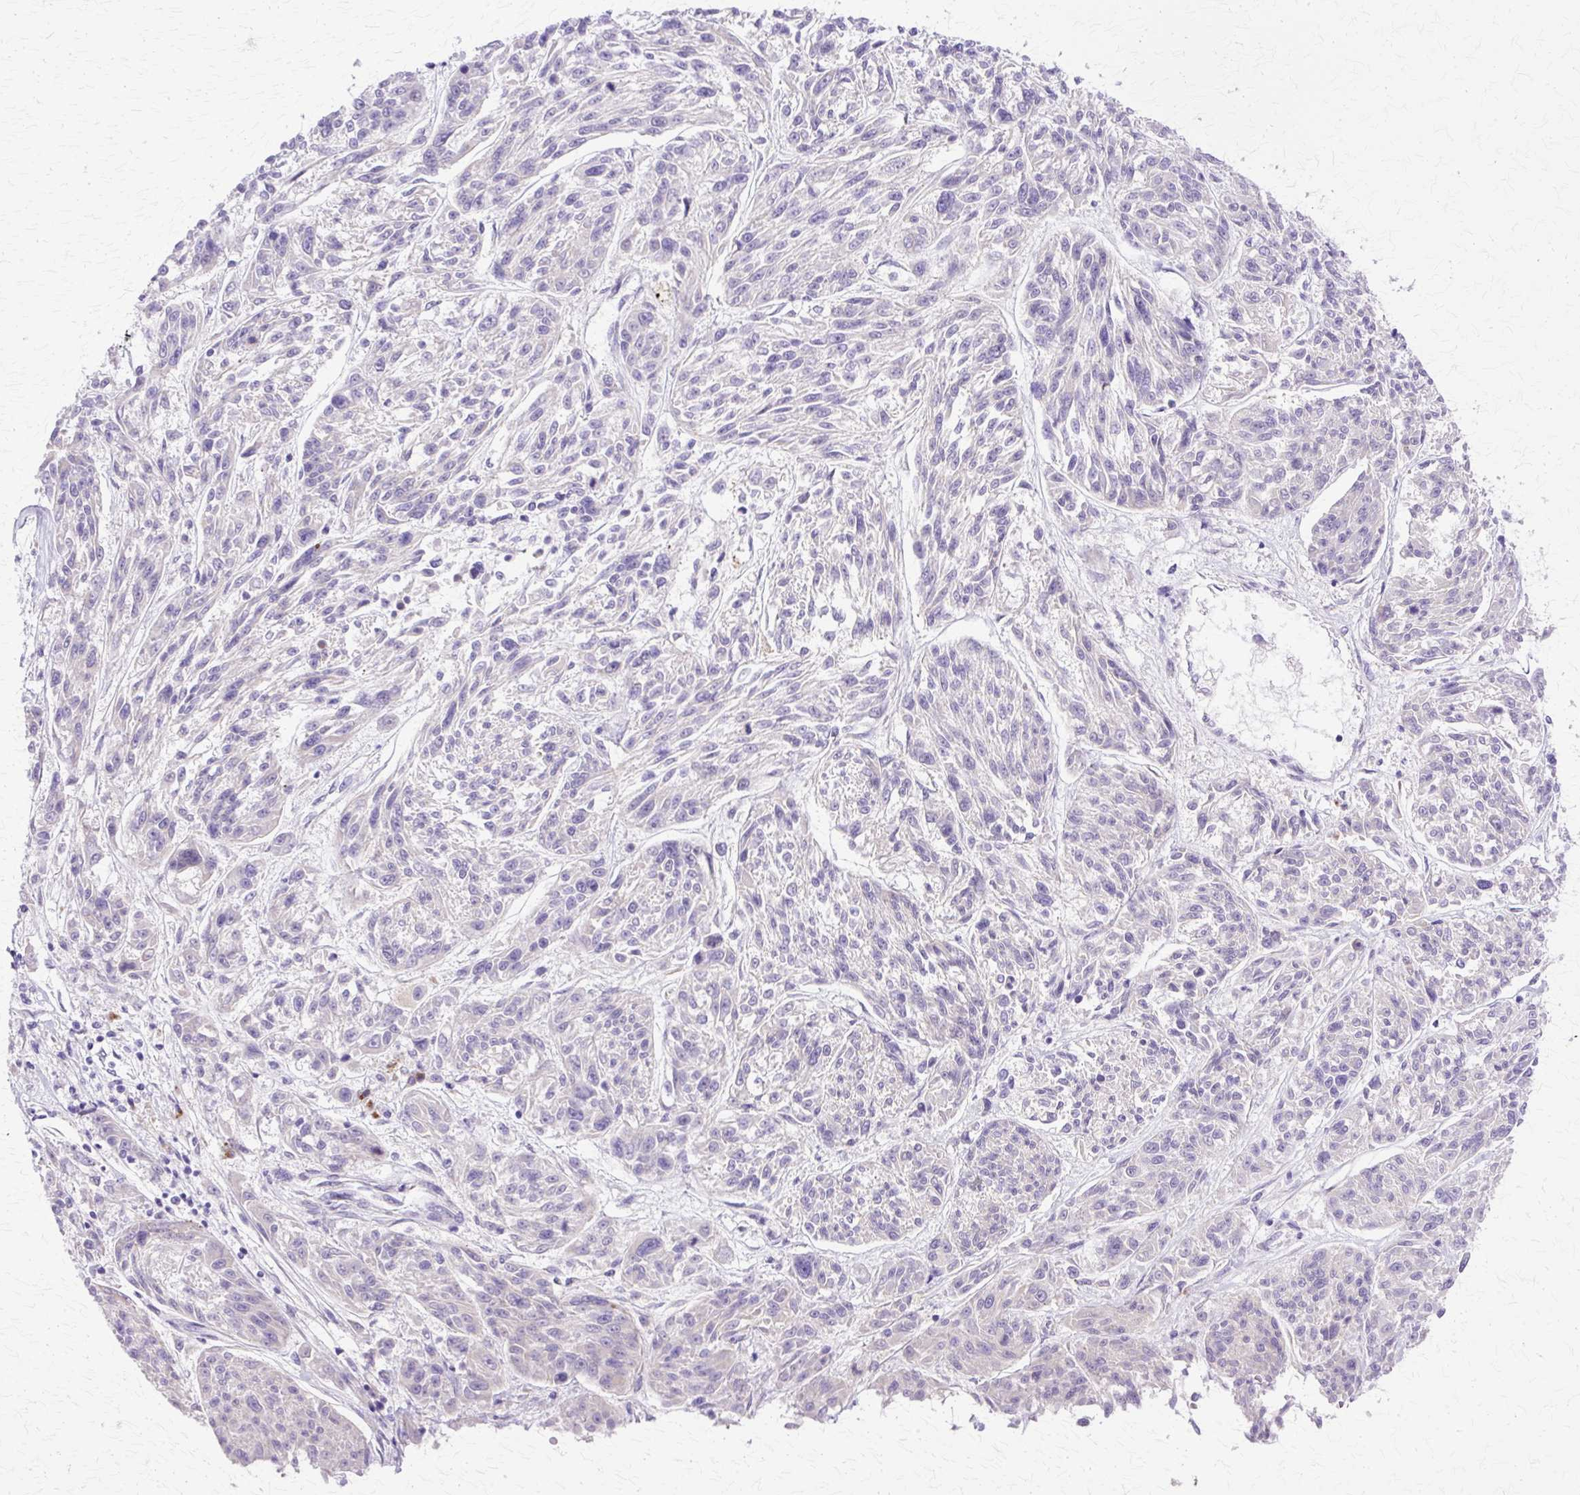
{"staining": {"intensity": "negative", "quantity": "none", "location": "none"}, "tissue": "melanoma", "cell_type": "Tumor cells", "image_type": "cancer", "snomed": [{"axis": "morphology", "description": "Malignant melanoma, NOS"}, {"axis": "topography", "description": "Skin"}], "caption": "Malignant melanoma was stained to show a protein in brown. There is no significant staining in tumor cells.", "gene": "TBC1D3G", "patient": {"sex": "male", "age": 53}}